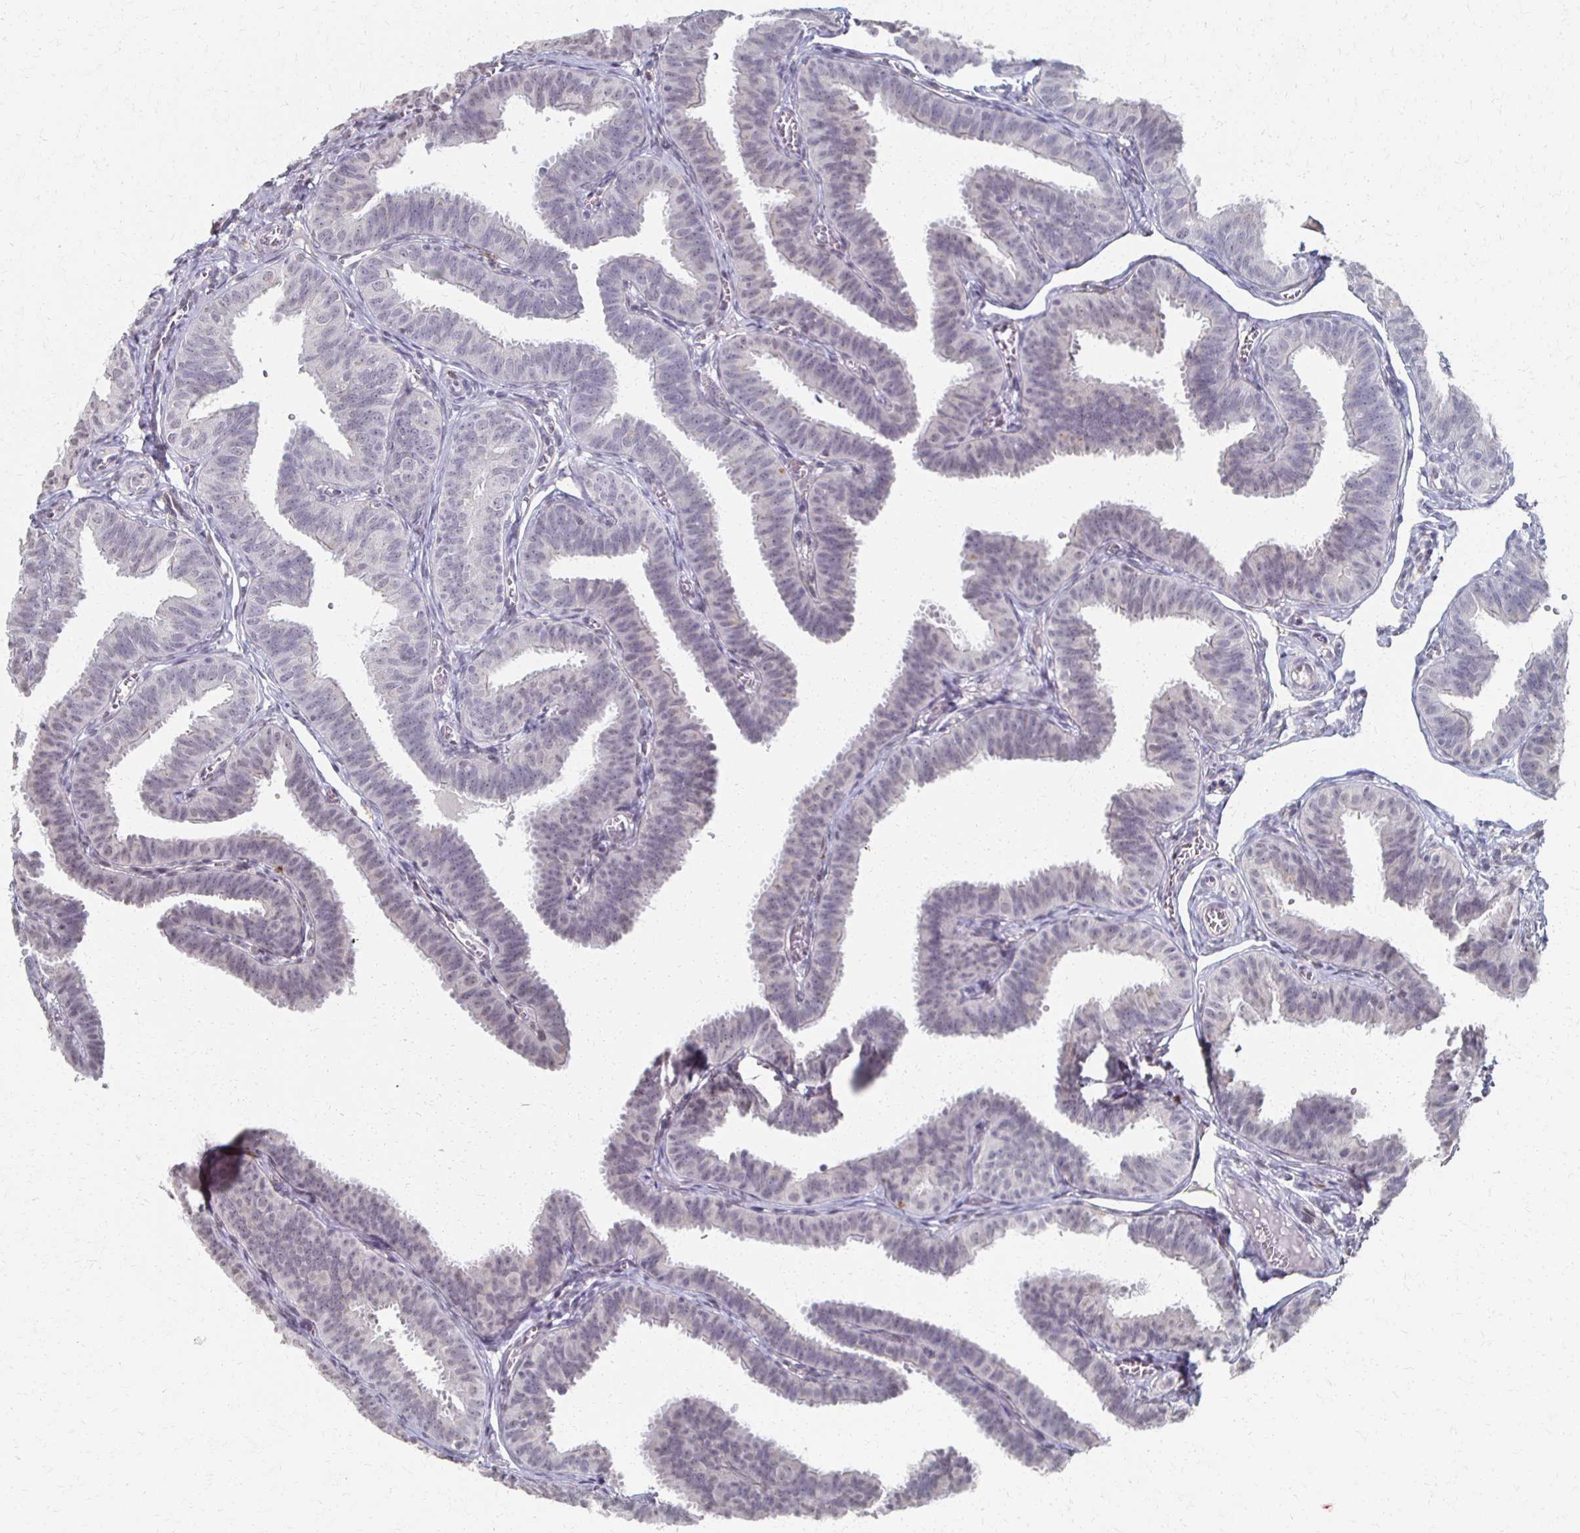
{"staining": {"intensity": "negative", "quantity": "none", "location": "none"}, "tissue": "fallopian tube", "cell_type": "Glandular cells", "image_type": "normal", "snomed": [{"axis": "morphology", "description": "Normal tissue, NOS"}, {"axis": "topography", "description": "Fallopian tube"}], "caption": "Glandular cells show no significant protein positivity in unremarkable fallopian tube. (DAB IHC, high magnification).", "gene": "DAB1", "patient": {"sex": "female", "age": 25}}